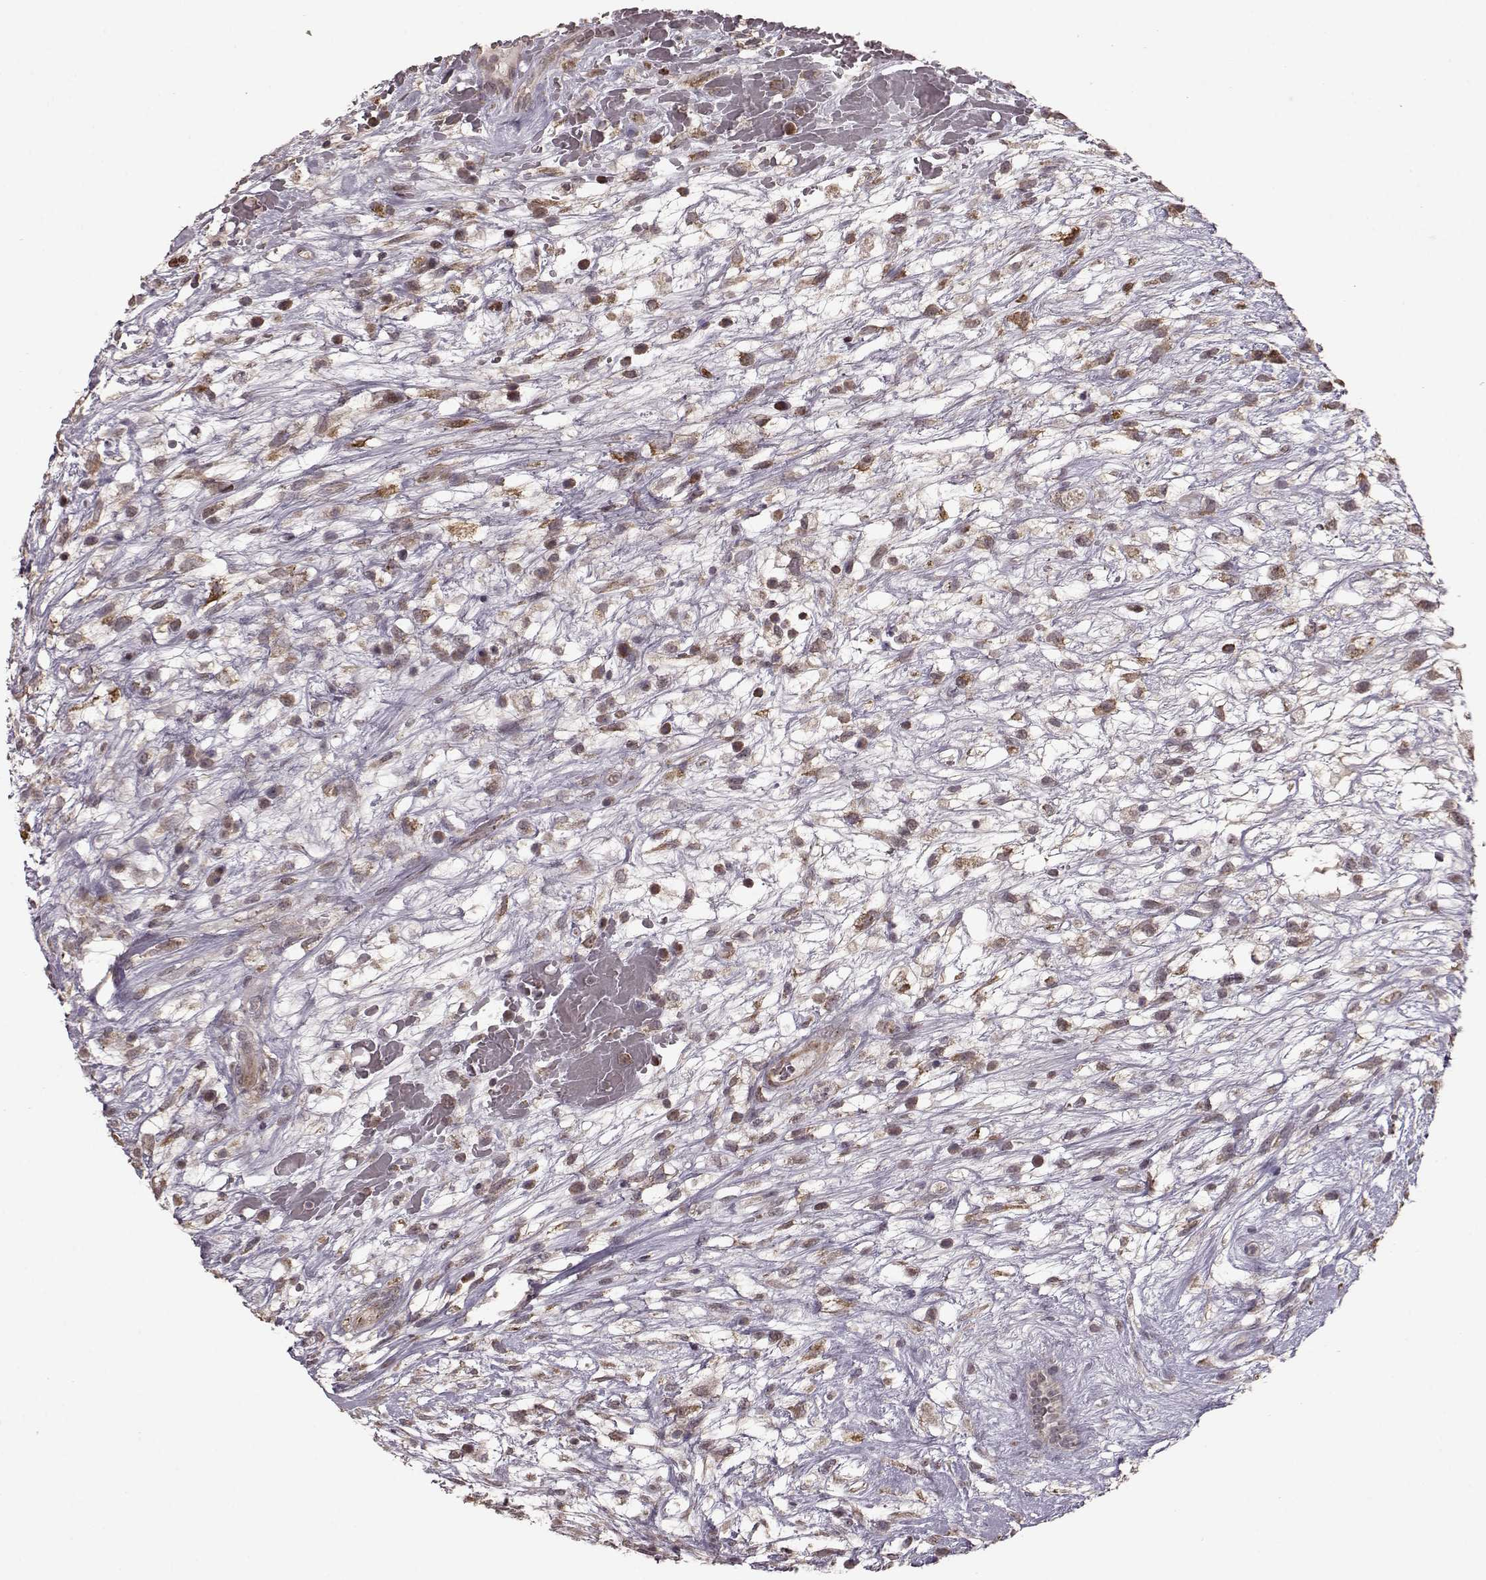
{"staining": {"intensity": "weak", "quantity": ">75%", "location": "cytoplasmic/membranous"}, "tissue": "testis cancer", "cell_type": "Tumor cells", "image_type": "cancer", "snomed": [{"axis": "morphology", "description": "Normal tissue, NOS"}, {"axis": "morphology", "description": "Carcinoma, Embryonal, NOS"}, {"axis": "topography", "description": "Testis"}], "caption": "Embryonal carcinoma (testis) stained for a protein (brown) shows weak cytoplasmic/membranous positive expression in about >75% of tumor cells.", "gene": "ELOVL5", "patient": {"sex": "male", "age": 32}}